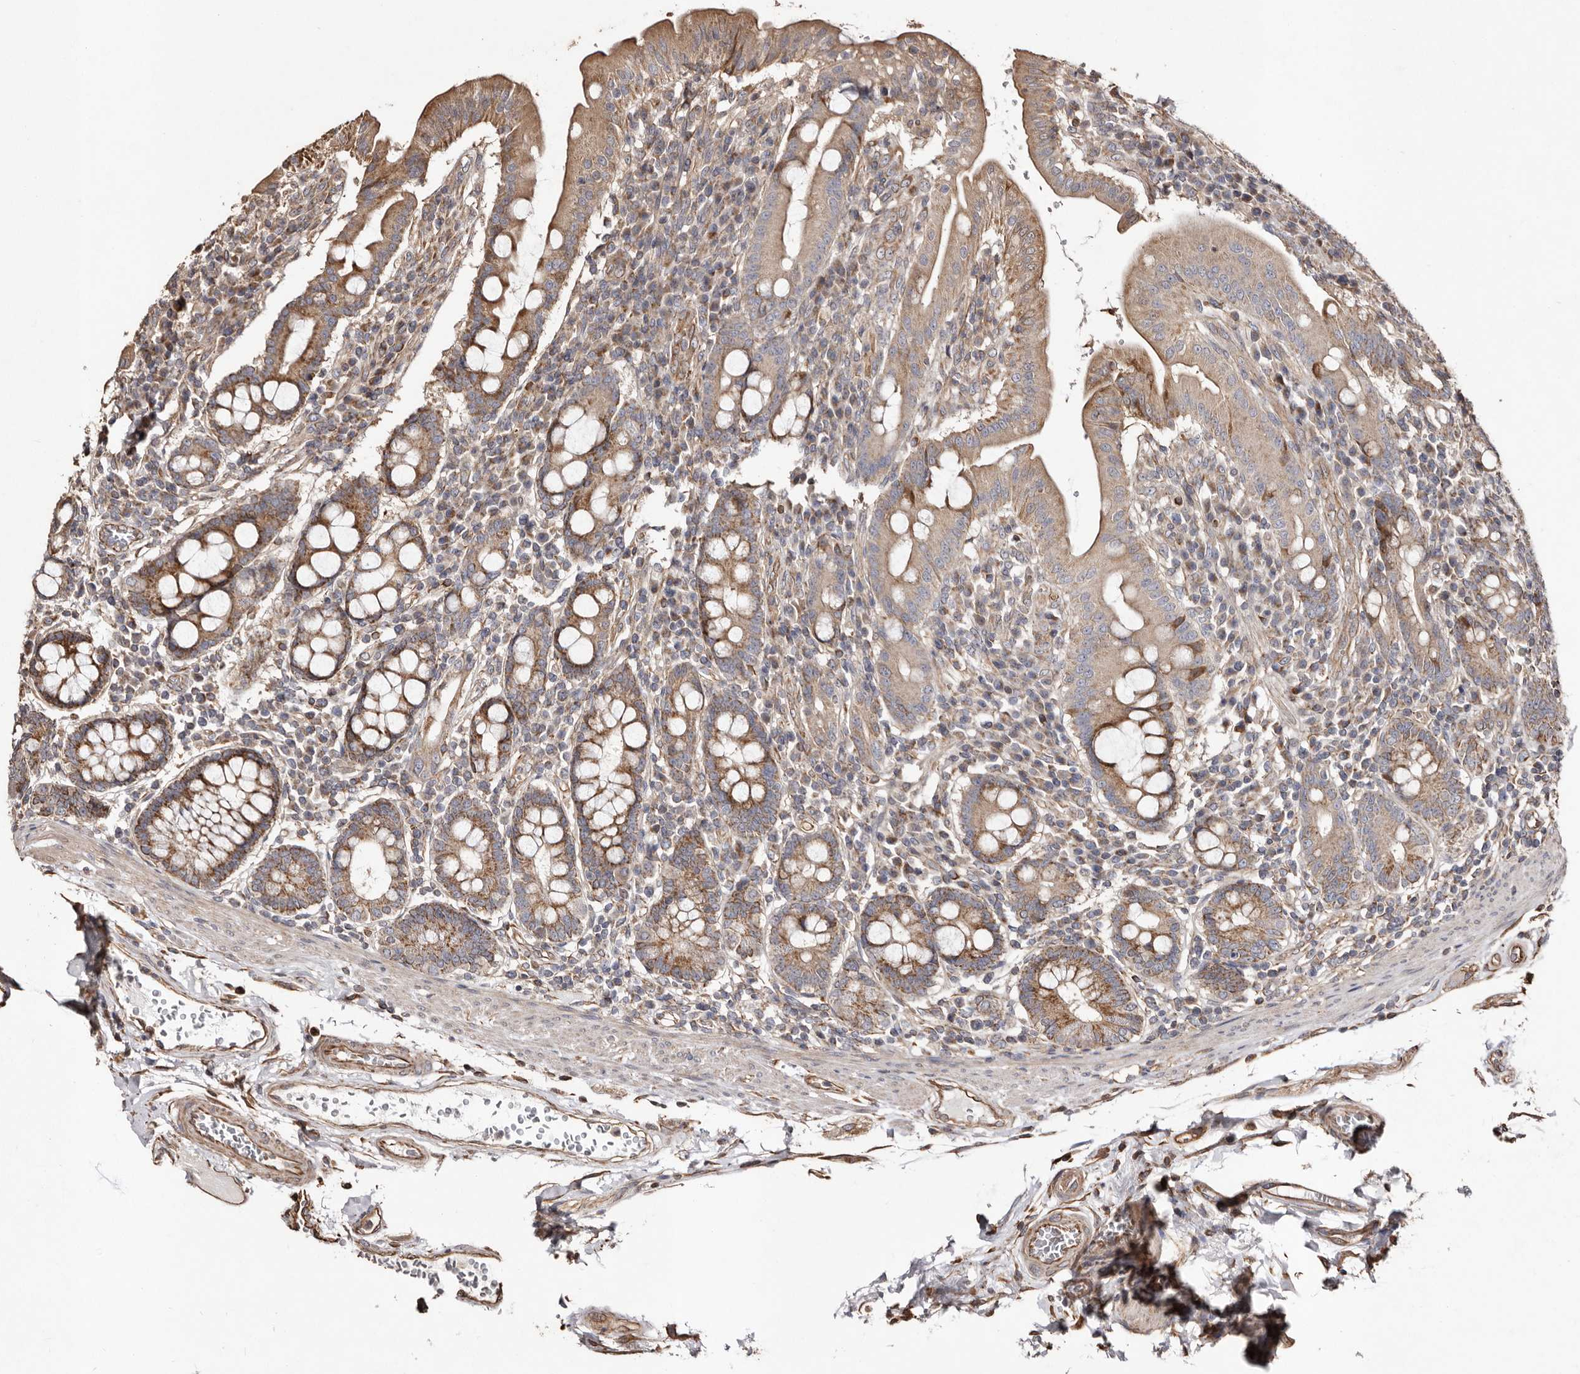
{"staining": {"intensity": "moderate", "quantity": ">75%", "location": "cytoplasmic/membranous"}, "tissue": "duodenum", "cell_type": "Glandular cells", "image_type": "normal", "snomed": [{"axis": "morphology", "description": "Normal tissue, NOS"}, {"axis": "morphology", "description": "Adenocarcinoma, NOS"}, {"axis": "topography", "description": "Pancreas"}, {"axis": "topography", "description": "Duodenum"}], "caption": "Human duodenum stained for a protein (brown) reveals moderate cytoplasmic/membranous positive staining in approximately >75% of glandular cells.", "gene": "MACC1", "patient": {"sex": "male", "age": 50}}